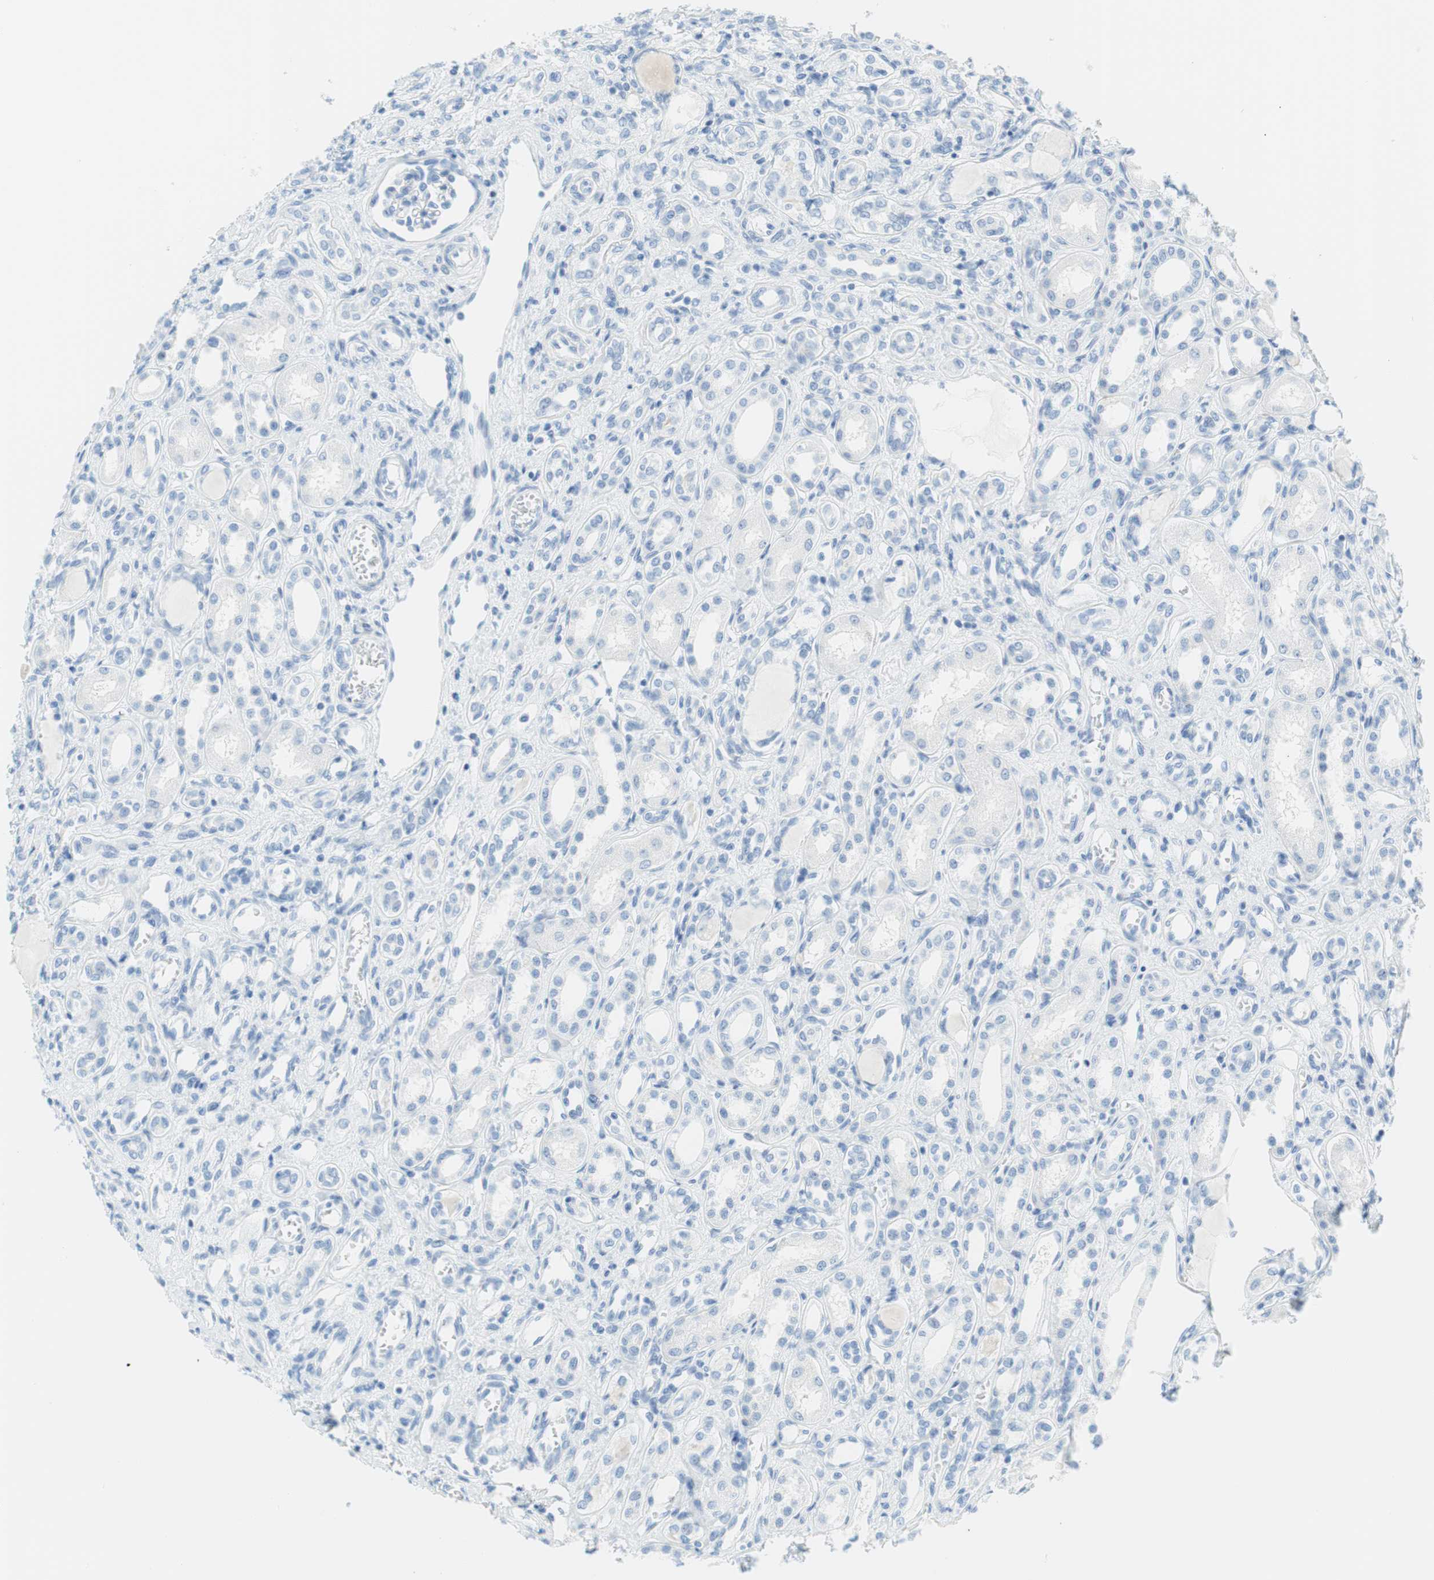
{"staining": {"intensity": "negative", "quantity": "none", "location": "none"}, "tissue": "kidney", "cell_type": "Cells in glomeruli", "image_type": "normal", "snomed": [{"axis": "morphology", "description": "Normal tissue, NOS"}, {"axis": "topography", "description": "Kidney"}], "caption": "There is no significant staining in cells in glomeruli of kidney.", "gene": "MYH1", "patient": {"sex": "male", "age": 7}}